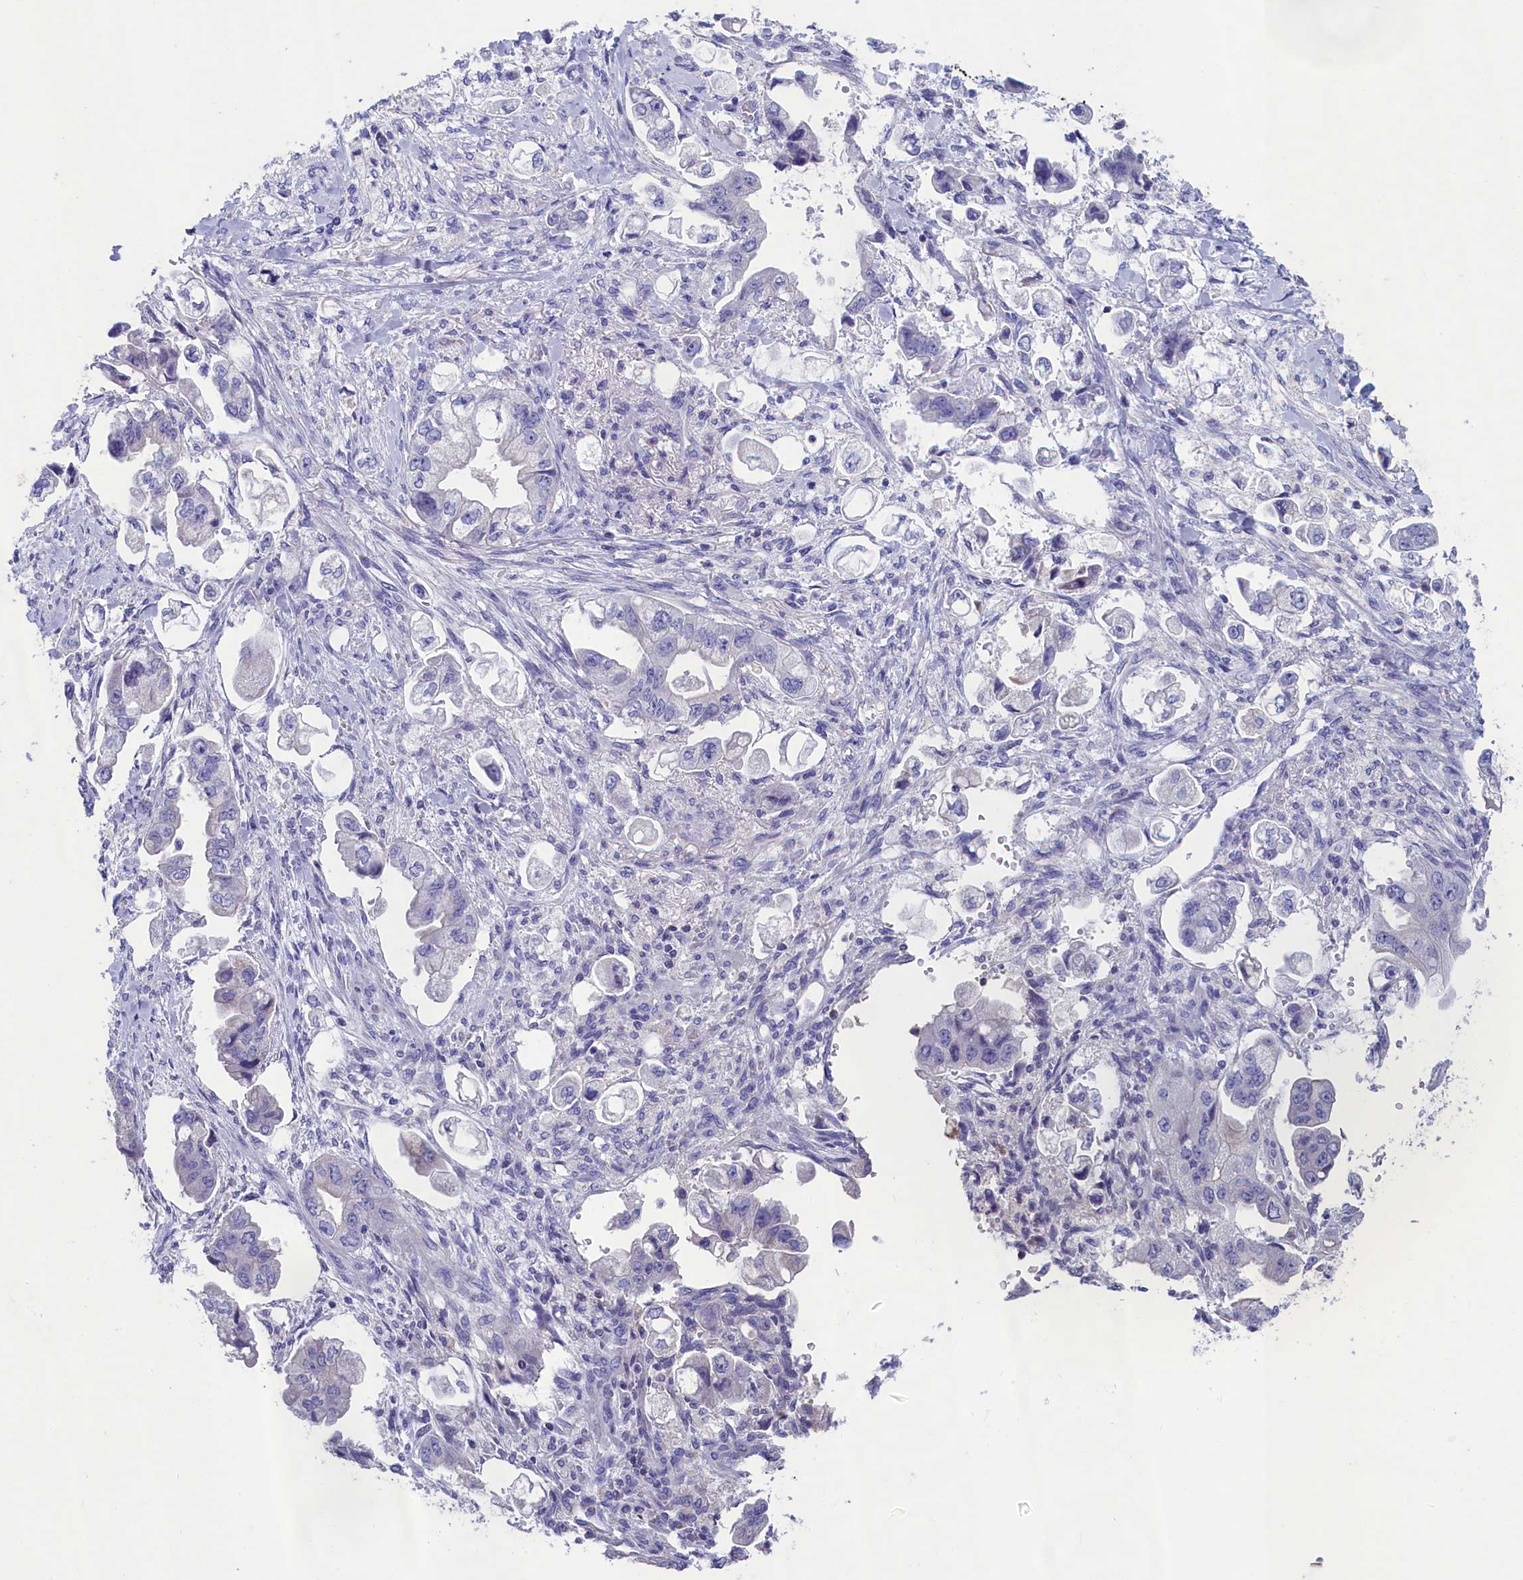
{"staining": {"intensity": "negative", "quantity": "none", "location": "none"}, "tissue": "stomach cancer", "cell_type": "Tumor cells", "image_type": "cancer", "snomed": [{"axis": "morphology", "description": "Adenocarcinoma, NOS"}, {"axis": "topography", "description": "Stomach"}], "caption": "This image is of adenocarcinoma (stomach) stained with IHC to label a protein in brown with the nuclei are counter-stained blue. There is no expression in tumor cells.", "gene": "PRDM12", "patient": {"sex": "male", "age": 62}}